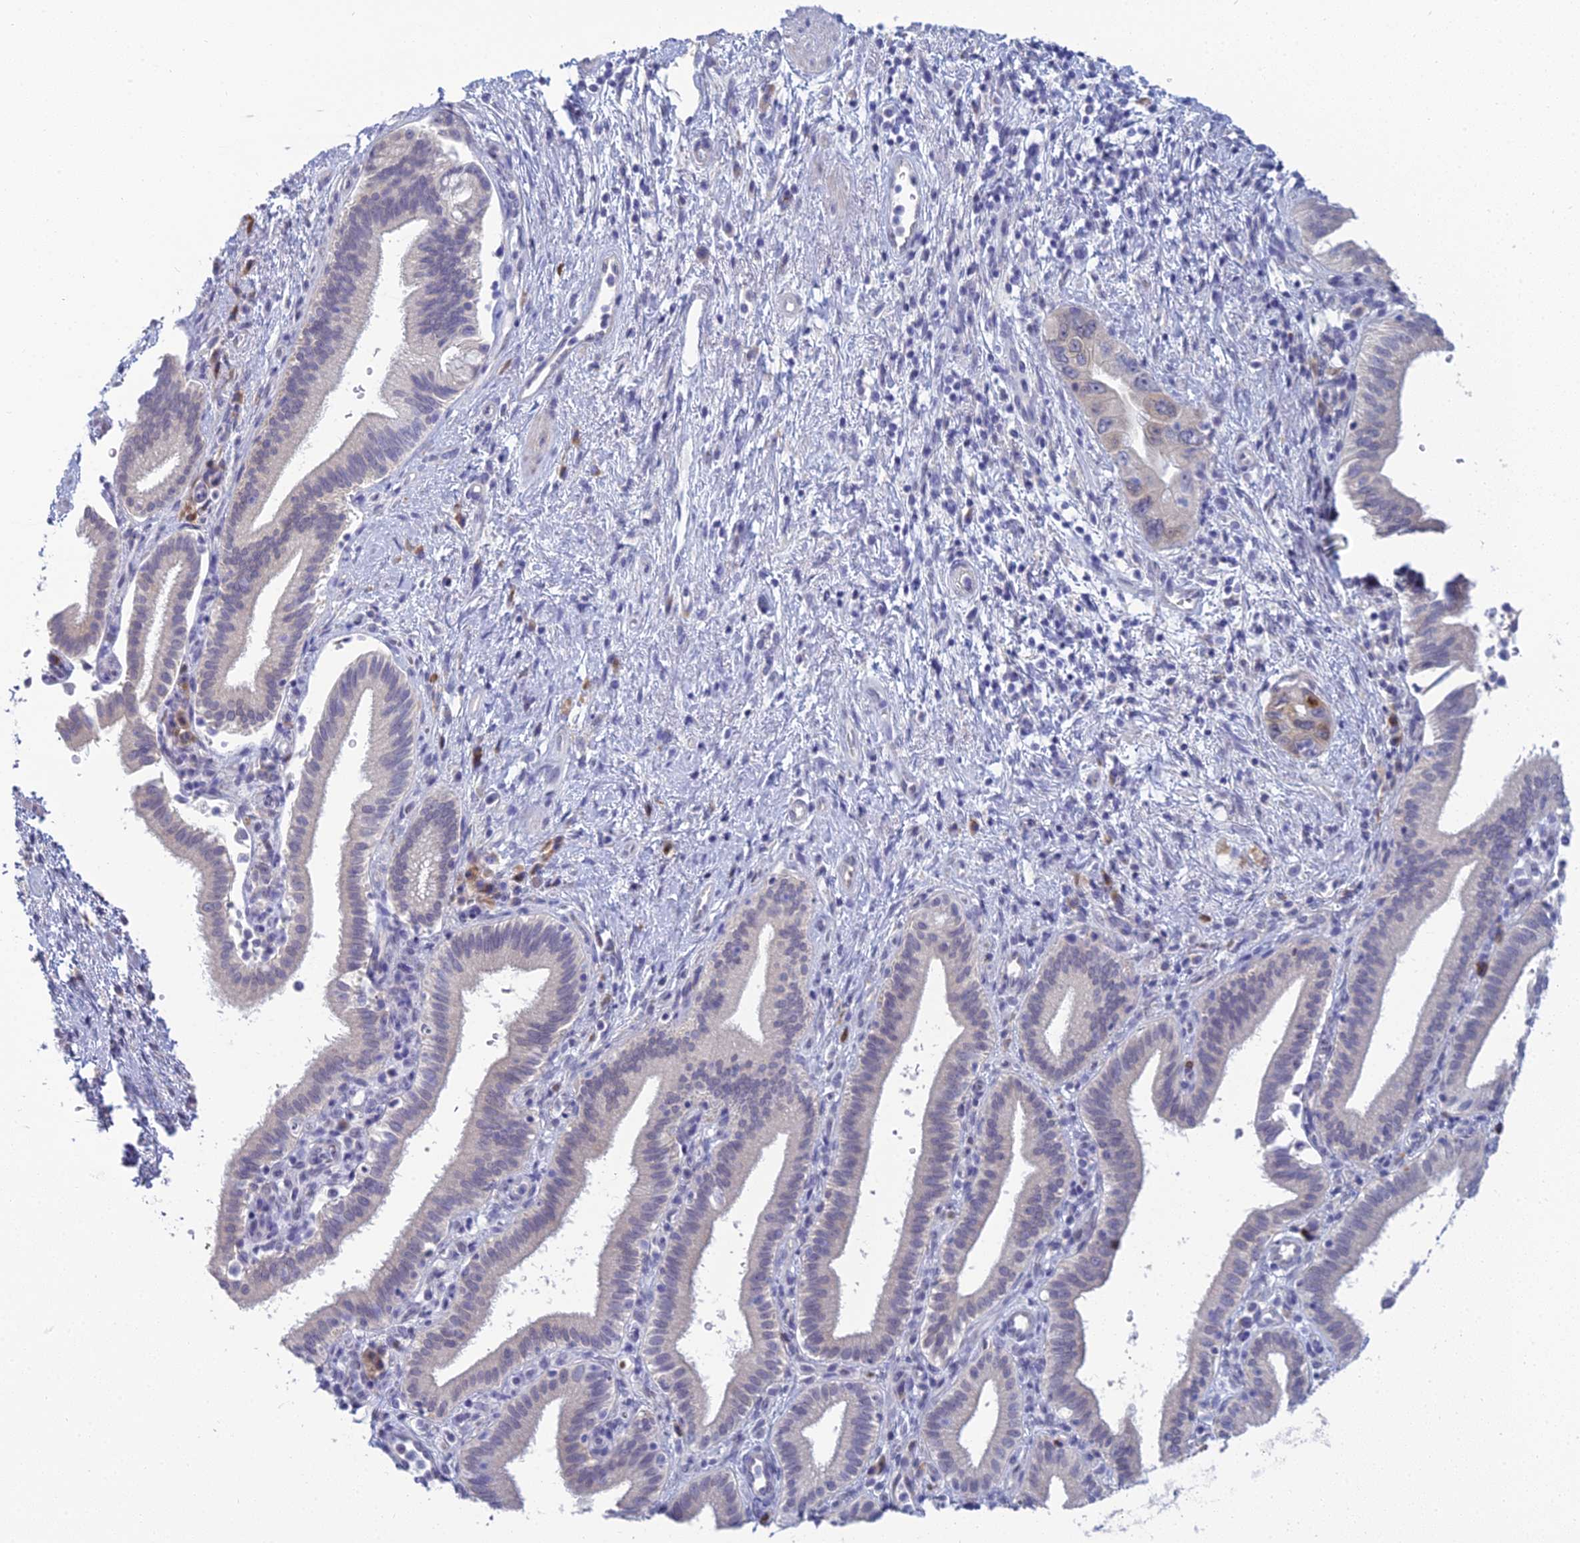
{"staining": {"intensity": "negative", "quantity": "none", "location": "none"}, "tissue": "pancreatic cancer", "cell_type": "Tumor cells", "image_type": "cancer", "snomed": [{"axis": "morphology", "description": "Adenocarcinoma, NOS"}, {"axis": "topography", "description": "Pancreas"}], "caption": "IHC image of neoplastic tissue: human pancreatic adenocarcinoma stained with DAB shows no significant protein positivity in tumor cells. The staining is performed using DAB brown chromogen with nuclei counter-stained in using hematoxylin.", "gene": "MUC13", "patient": {"sex": "female", "age": 73}}